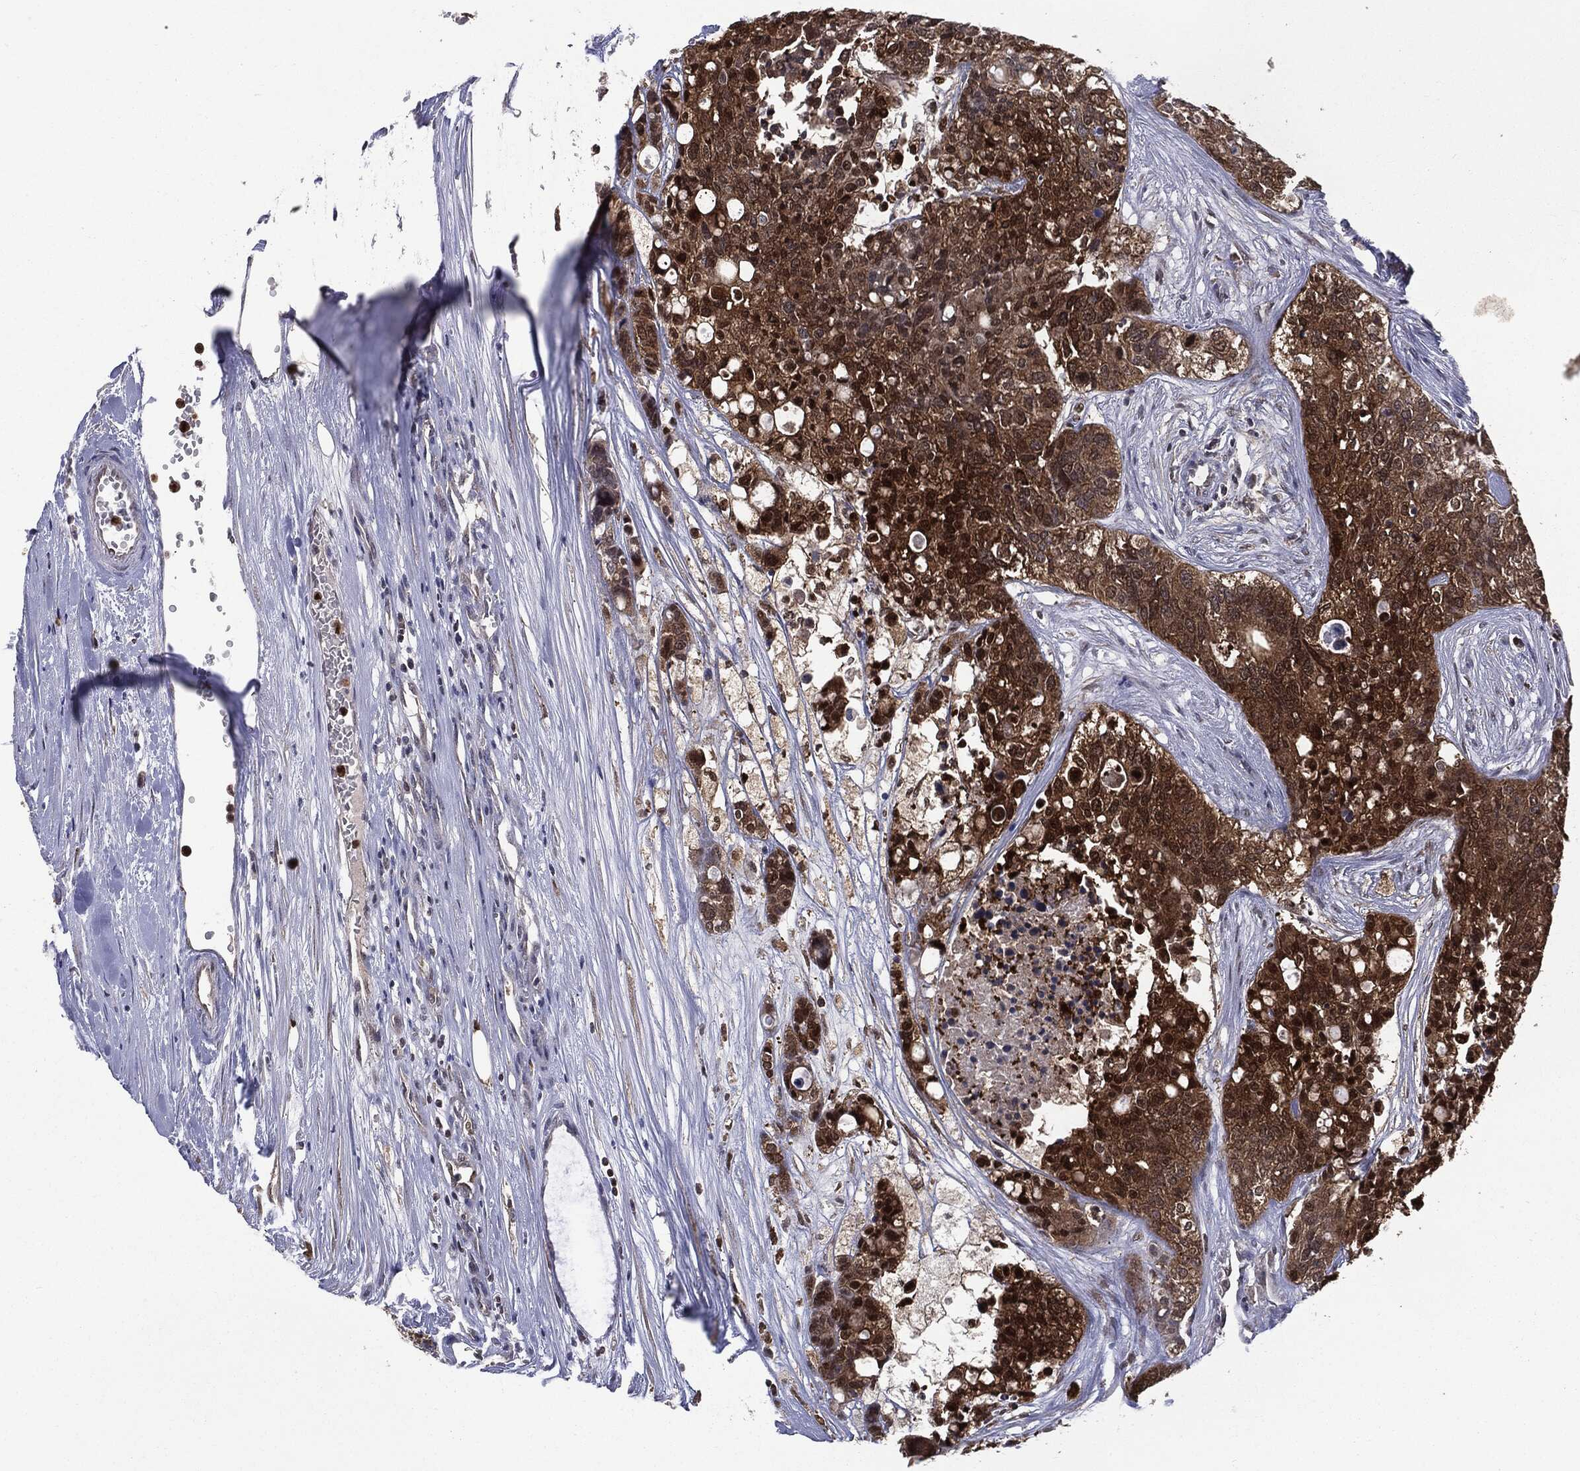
{"staining": {"intensity": "strong", "quantity": ">75%", "location": "cytoplasmic/membranous,nuclear"}, "tissue": "carcinoid", "cell_type": "Tumor cells", "image_type": "cancer", "snomed": [{"axis": "morphology", "description": "Carcinoid, malignant, NOS"}, {"axis": "topography", "description": "Colon"}], "caption": "Carcinoid (malignant) tissue displays strong cytoplasmic/membranous and nuclear positivity in approximately >75% of tumor cells, visualized by immunohistochemistry.", "gene": "GPI", "patient": {"sex": "male", "age": 81}}